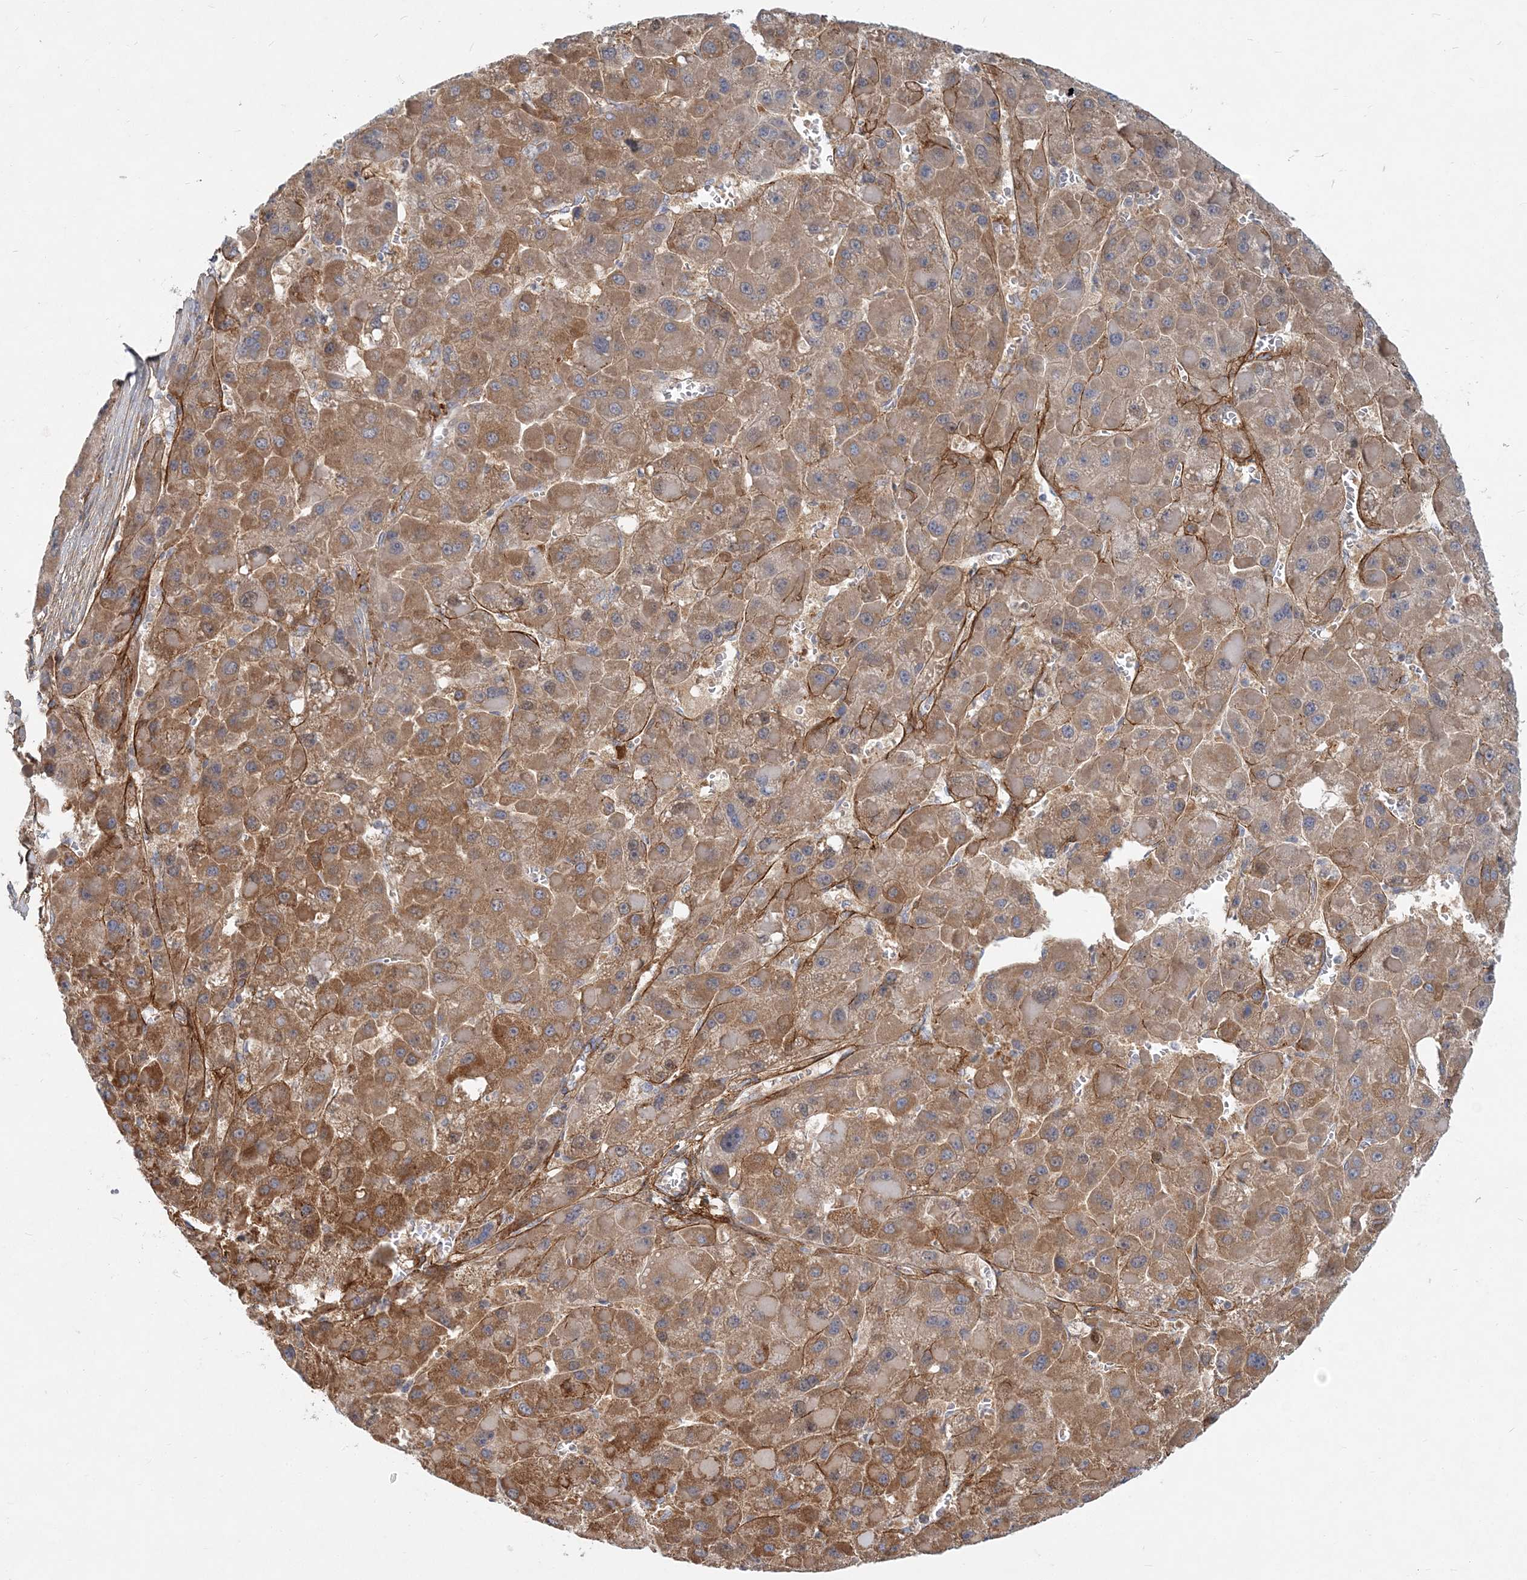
{"staining": {"intensity": "moderate", "quantity": "25%-75%", "location": "cytoplasmic/membranous"}, "tissue": "liver cancer", "cell_type": "Tumor cells", "image_type": "cancer", "snomed": [{"axis": "morphology", "description": "Carcinoma, Hepatocellular, NOS"}, {"axis": "topography", "description": "Liver"}], "caption": "This image shows liver hepatocellular carcinoma stained with IHC to label a protein in brown. The cytoplasmic/membranous of tumor cells show moderate positivity for the protein. Nuclei are counter-stained blue.", "gene": "GMPPA", "patient": {"sex": "female", "age": 73}}